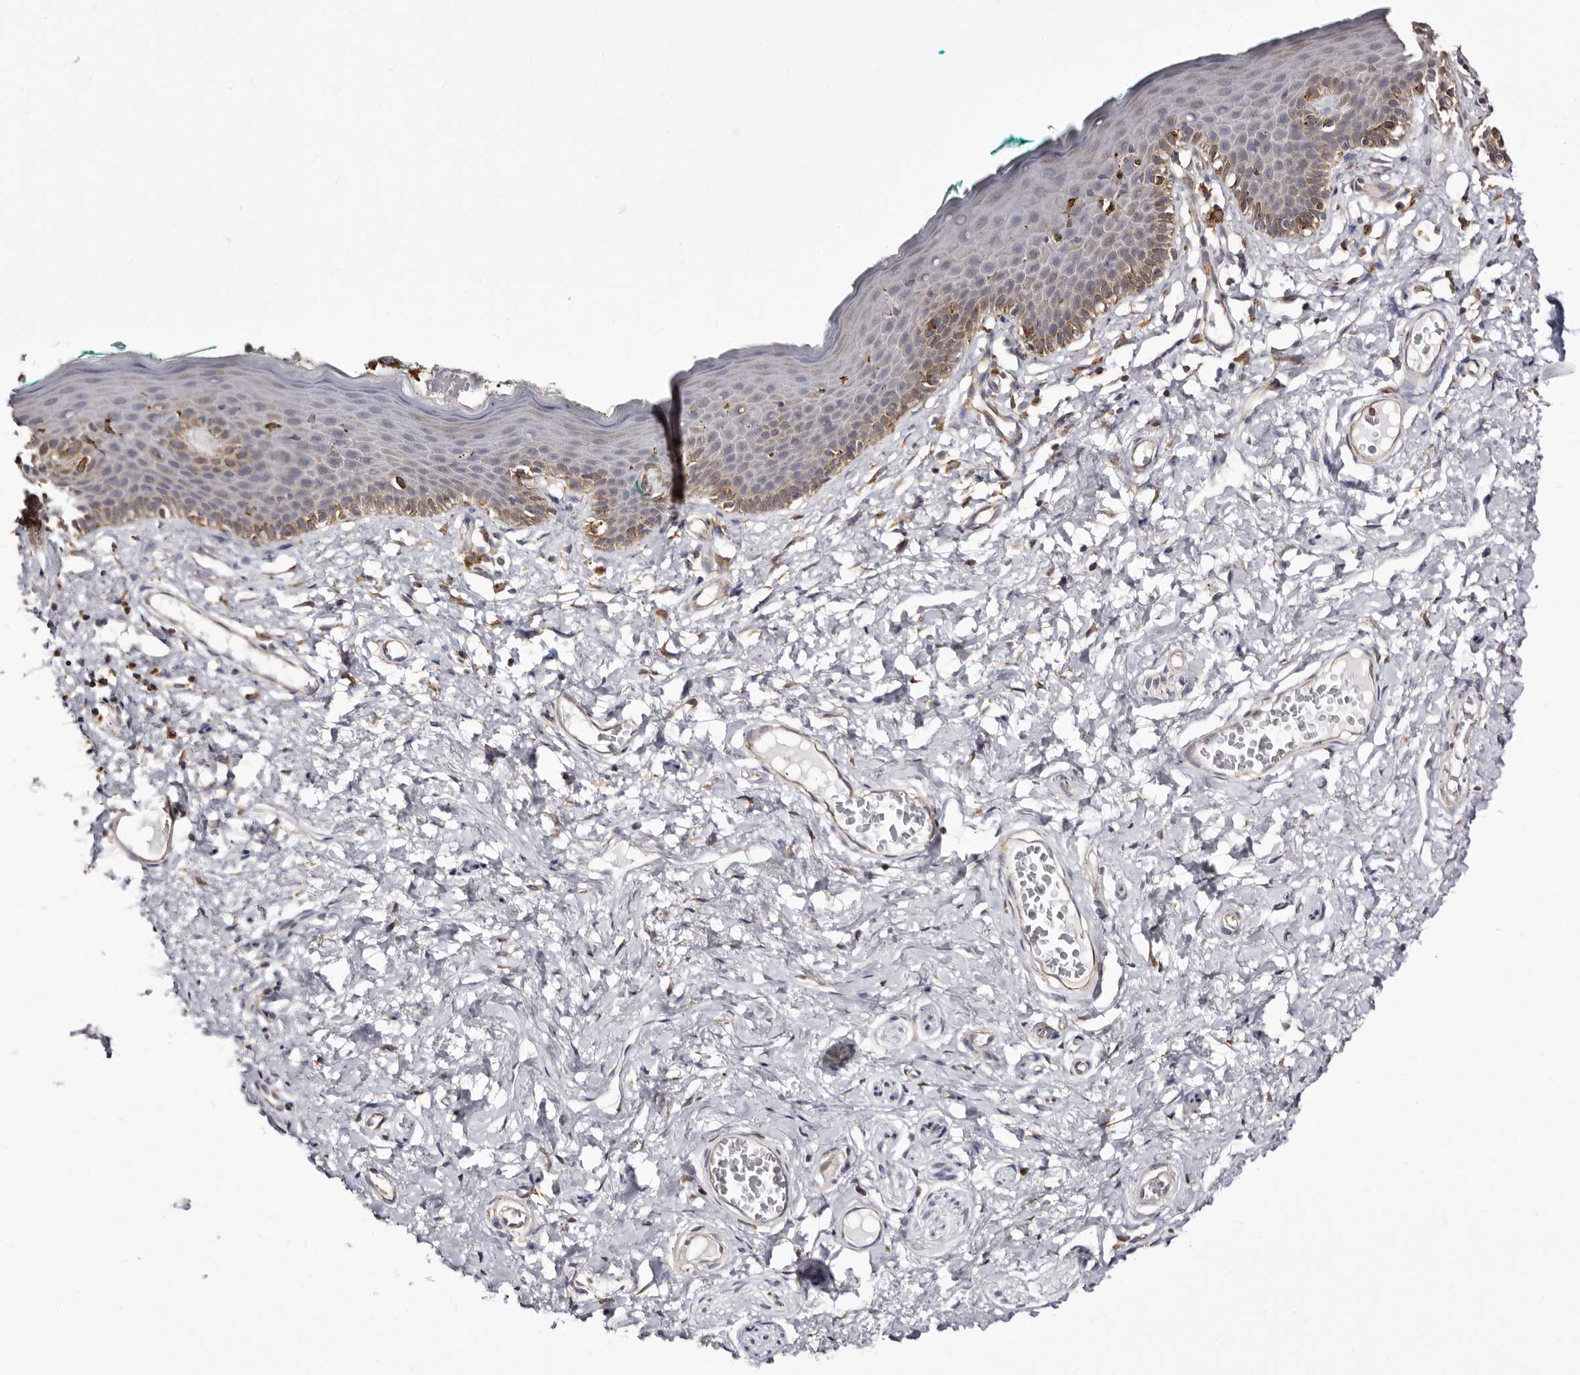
{"staining": {"intensity": "moderate", "quantity": "<25%", "location": "cytoplasmic/membranous"}, "tissue": "skin", "cell_type": "Epidermal cells", "image_type": "normal", "snomed": [{"axis": "morphology", "description": "Normal tissue, NOS"}, {"axis": "topography", "description": "Vulva"}], "caption": "Immunohistochemistry (IHC) micrograph of benign skin: human skin stained using immunohistochemistry (IHC) exhibits low levels of moderate protein expression localized specifically in the cytoplasmic/membranous of epidermal cells, appearing as a cytoplasmic/membranous brown color.", "gene": "ACBD6", "patient": {"sex": "female", "age": 66}}